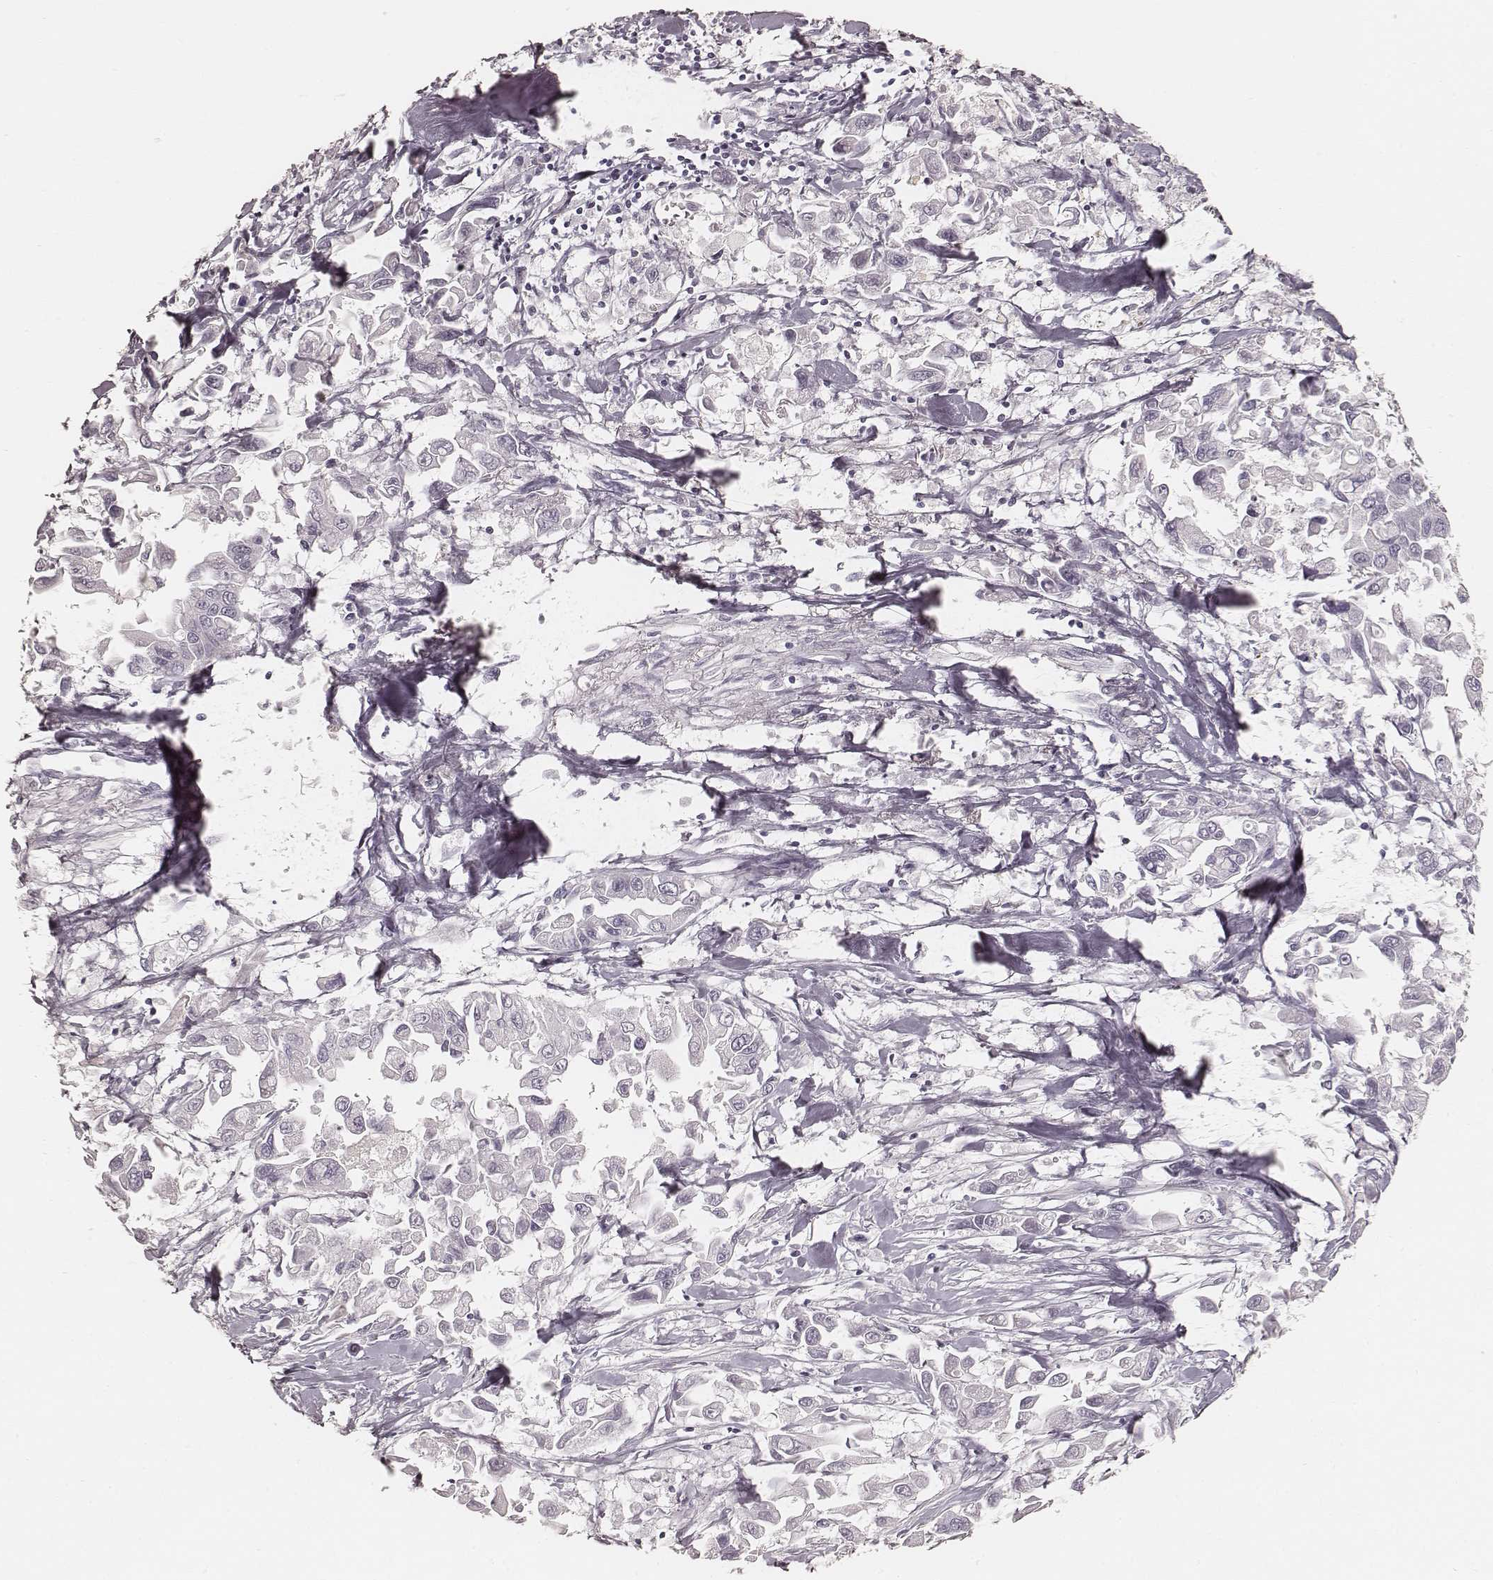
{"staining": {"intensity": "negative", "quantity": "none", "location": "none"}, "tissue": "pancreatic cancer", "cell_type": "Tumor cells", "image_type": "cancer", "snomed": [{"axis": "morphology", "description": "Adenocarcinoma, NOS"}, {"axis": "topography", "description": "Pancreas"}], "caption": "Pancreatic cancer (adenocarcinoma) was stained to show a protein in brown. There is no significant staining in tumor cells.", "gene": "KRT26", "patient": {"sex": "female", "age": 83}}